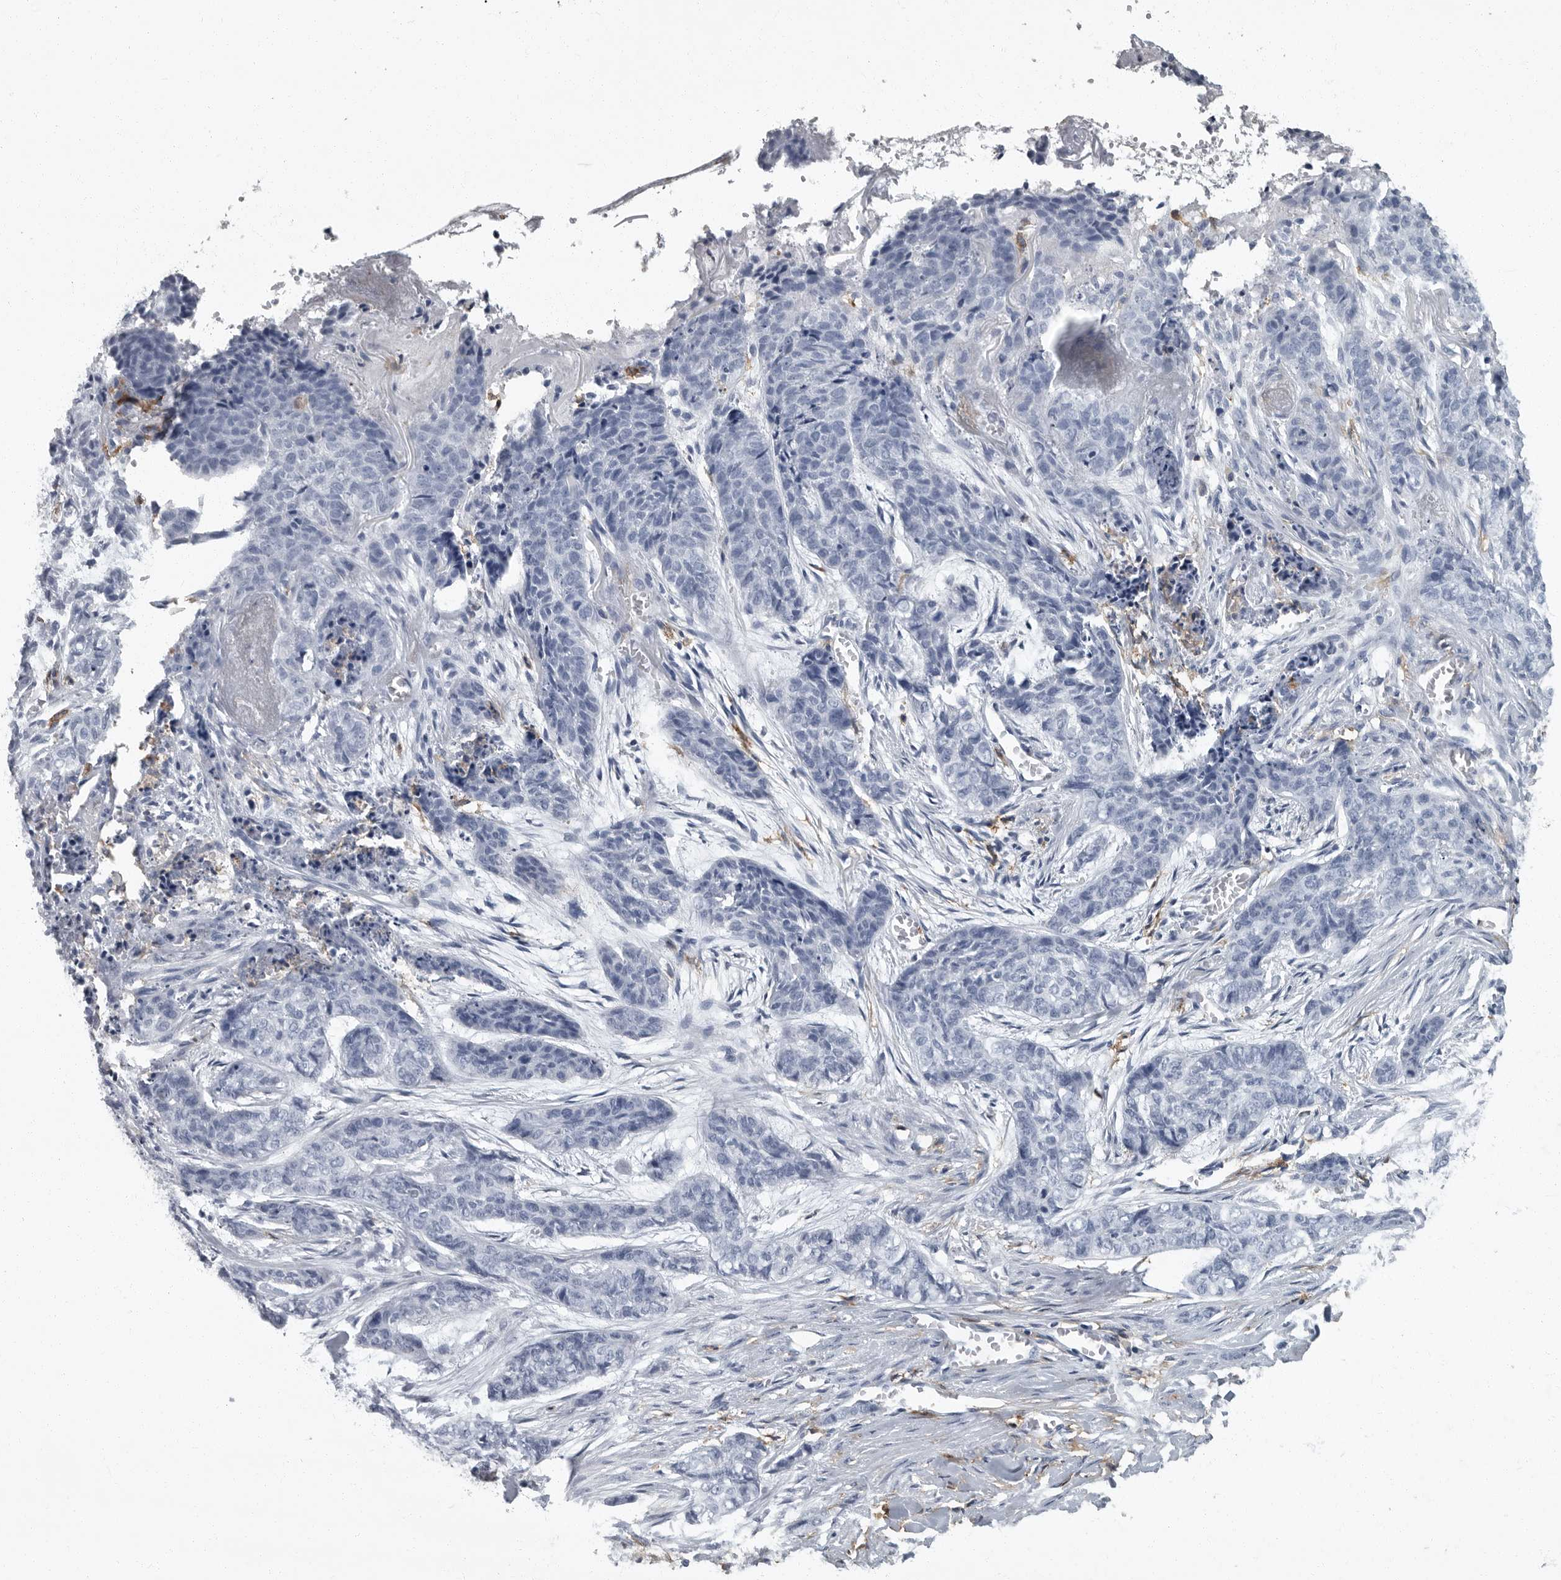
{"staining": {"intensity": "negative", "quantity": "none", "location": "none"}, "tissue": "skin cancer", "cell_type": "Tumor cells", "image_type": "cancer", "snomed": [{"axis": "morphology", "description": "Basal cell carcinoma"}, {"axis": "topography", "description": "Skin"}], "caption": "Skin basal cell carcinoma stained for a protein using immunohistochemistry demonstrates no expression tumor cells.", "gene": "FCER1G", "patient": {"sex": "female", "age": 64}}